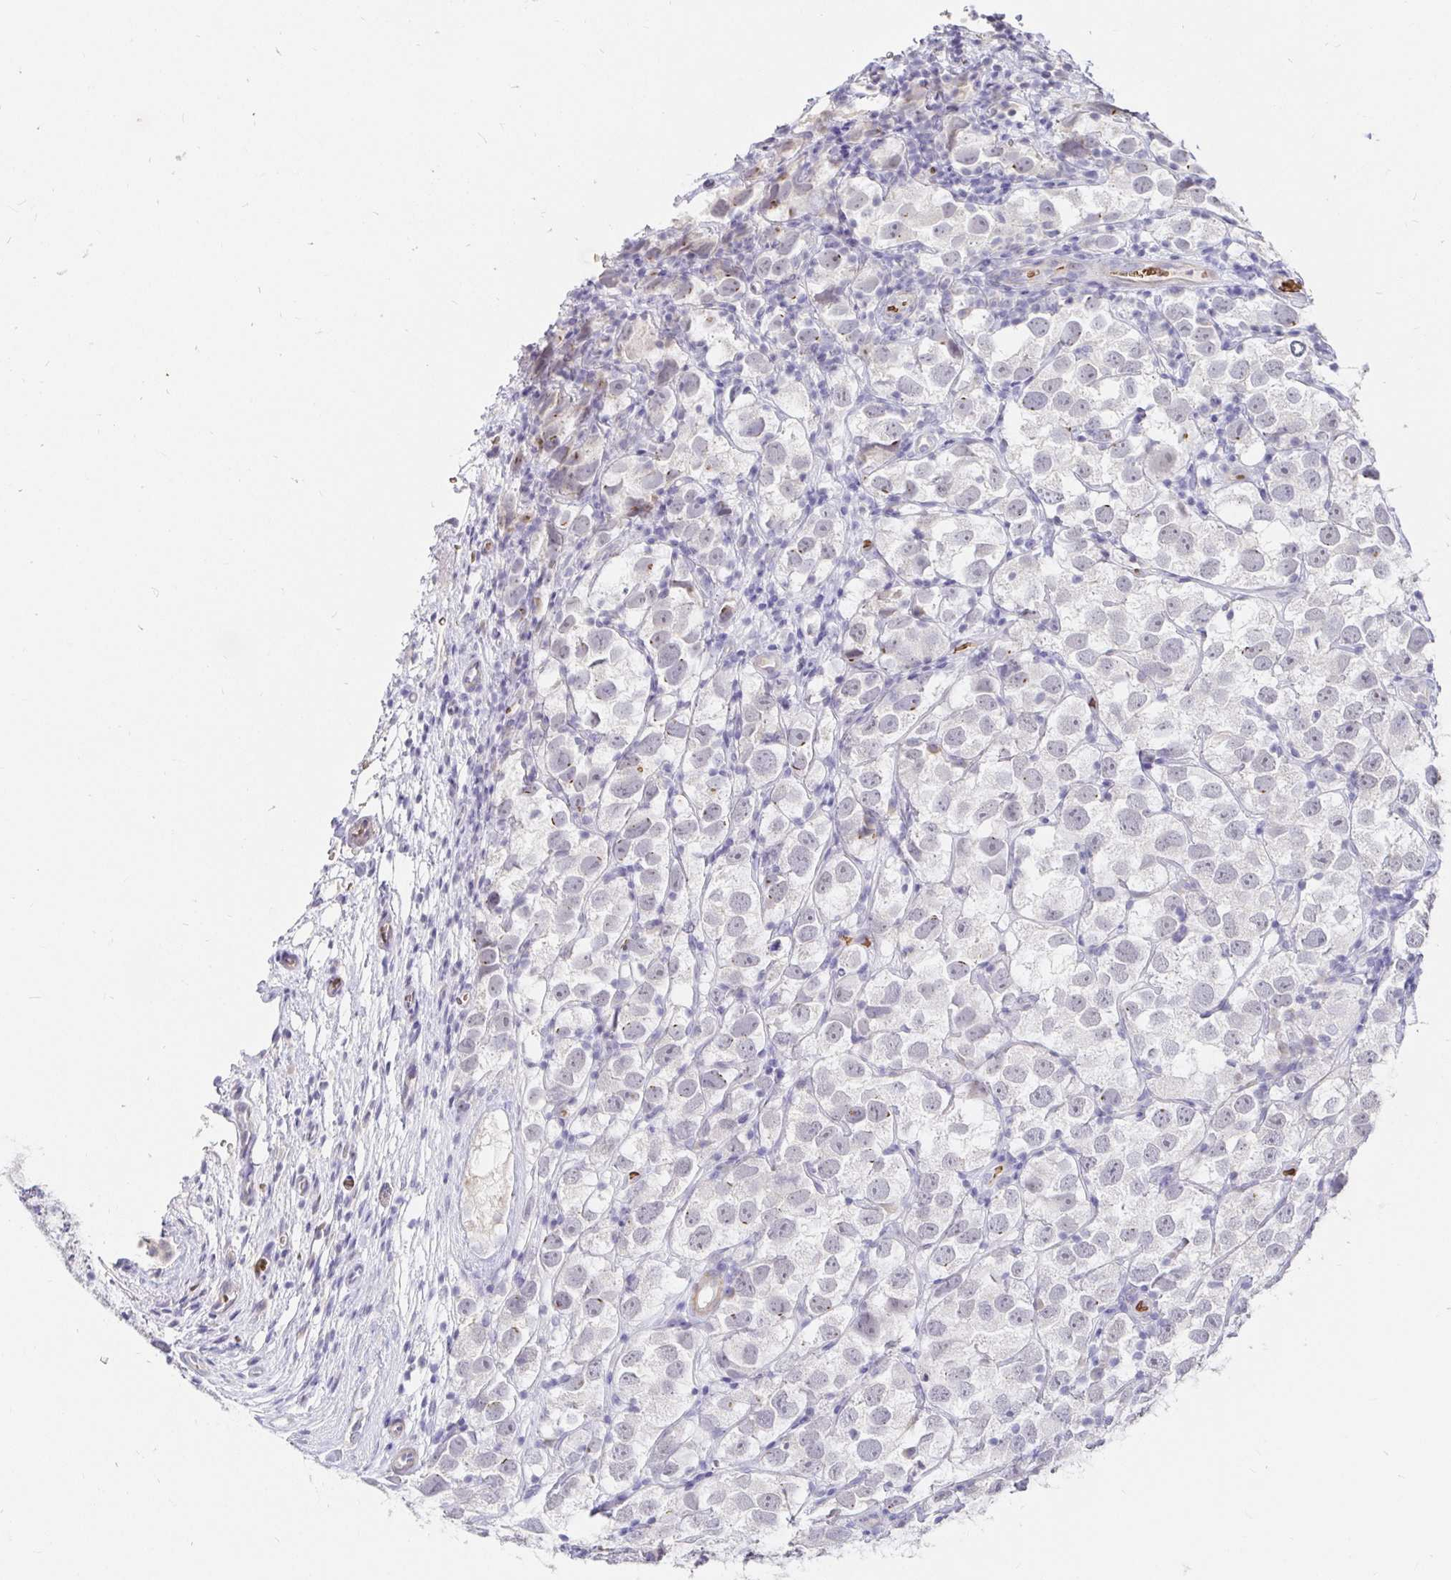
{"staining": {"intensity": "negative", "quantity": "none", "location": "none"}, "tissue": "testis cancer", "cell_type": "Tumor cells", "image_type": "cancer", "snomed": [{"axis": "morphology", "description": "Seminoma, NOS"}, {"axis": "topography", "description": "Testis"}], "caption": "DAB (3,3'-diaminobenzidine) immunohistochemical staining of human testis cancer (seminoma) exhibits no significant staining in tumor cells.", "gene": "FGF21", "patient": {"sex": "male", "age": 26}}